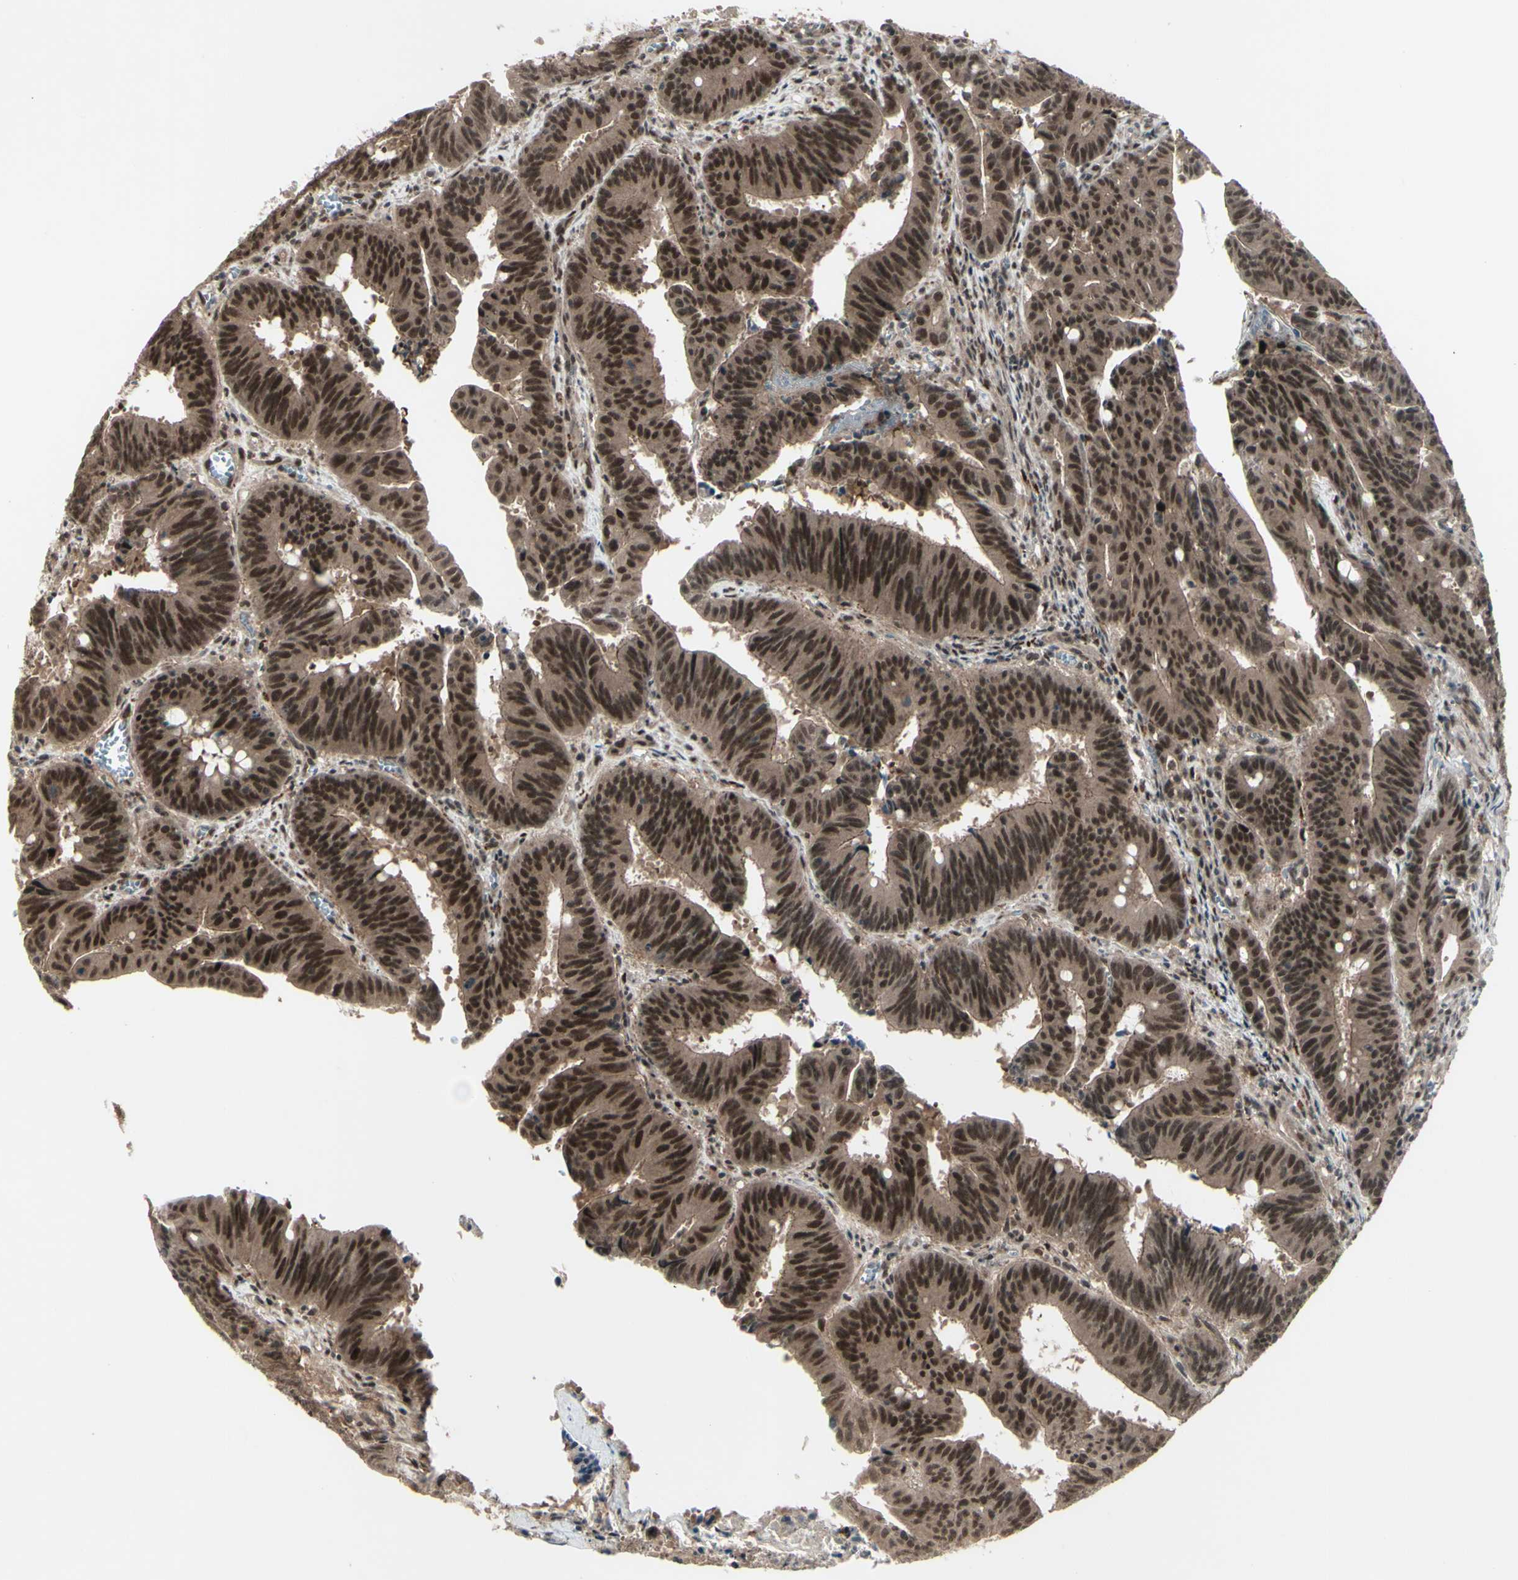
{"staining": {"intensity": "strong", "quantity": ">75%", "location": "cytoplasmic/membranous,nuclear"}, "tissue": "colorectal cancer", "cell_type": "Tumor cells", "image_type": "cancer", "snomed": [{"axis": "morphology", "description": "Adenocarcinoma, NOS"}, {"axis": "topography", "description": "Colon"}], "caption": "Immunohistochemistry staining of adenocarcinoma (colorectal), which reveals high levels of strong cytoplasmic/membranous and nuclear positivity in about >75% of tumor cells indicating strong cytoplasmic/membranous and nuclear protein expression. The staining was performed using DAB (brown) for protein detection and nuclei were counterstained in hematoxylin (blue).", "gene": "MLF2", "patient": {"sex": "male", "age": 45}}